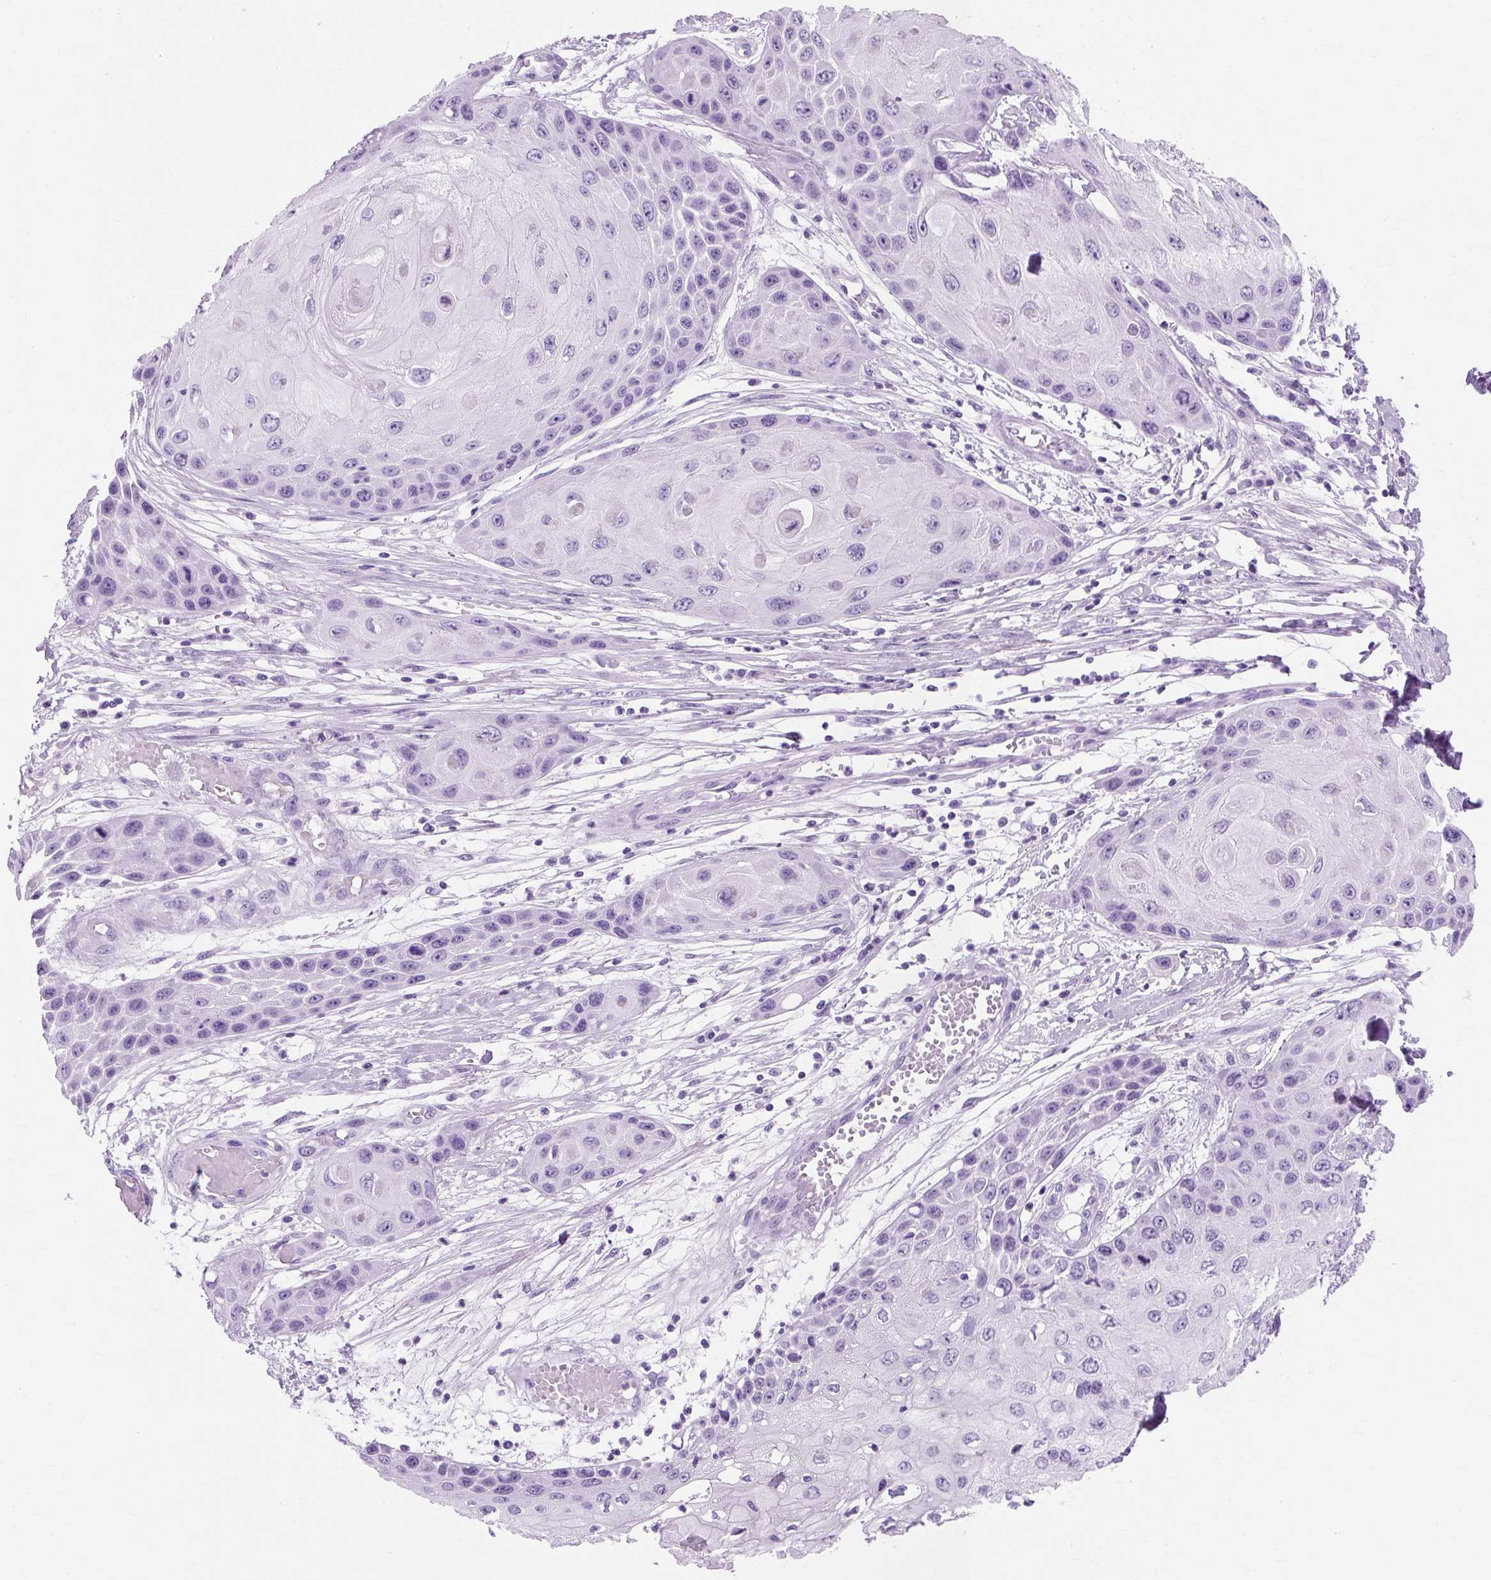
{"staining": {"intensity": "negative", "quantity": "none", "location": "none"}, "tissue": "skin cancer", "cell_type": "Tumor cells", "image_type": "cancer", "snomed": [{"axis": "morphology", "description": "Squamous cell carcinoma, NOS"}, {"axis": "topography", "description": "Skin"}, {"axis": "topography", "description": "Vulva"}], "caption": "Tumor cells show no significant protein staining in skin squamous cell carcinoma.", "gene": "RYBP", "patient": {"sex": "female", "age": 44}}